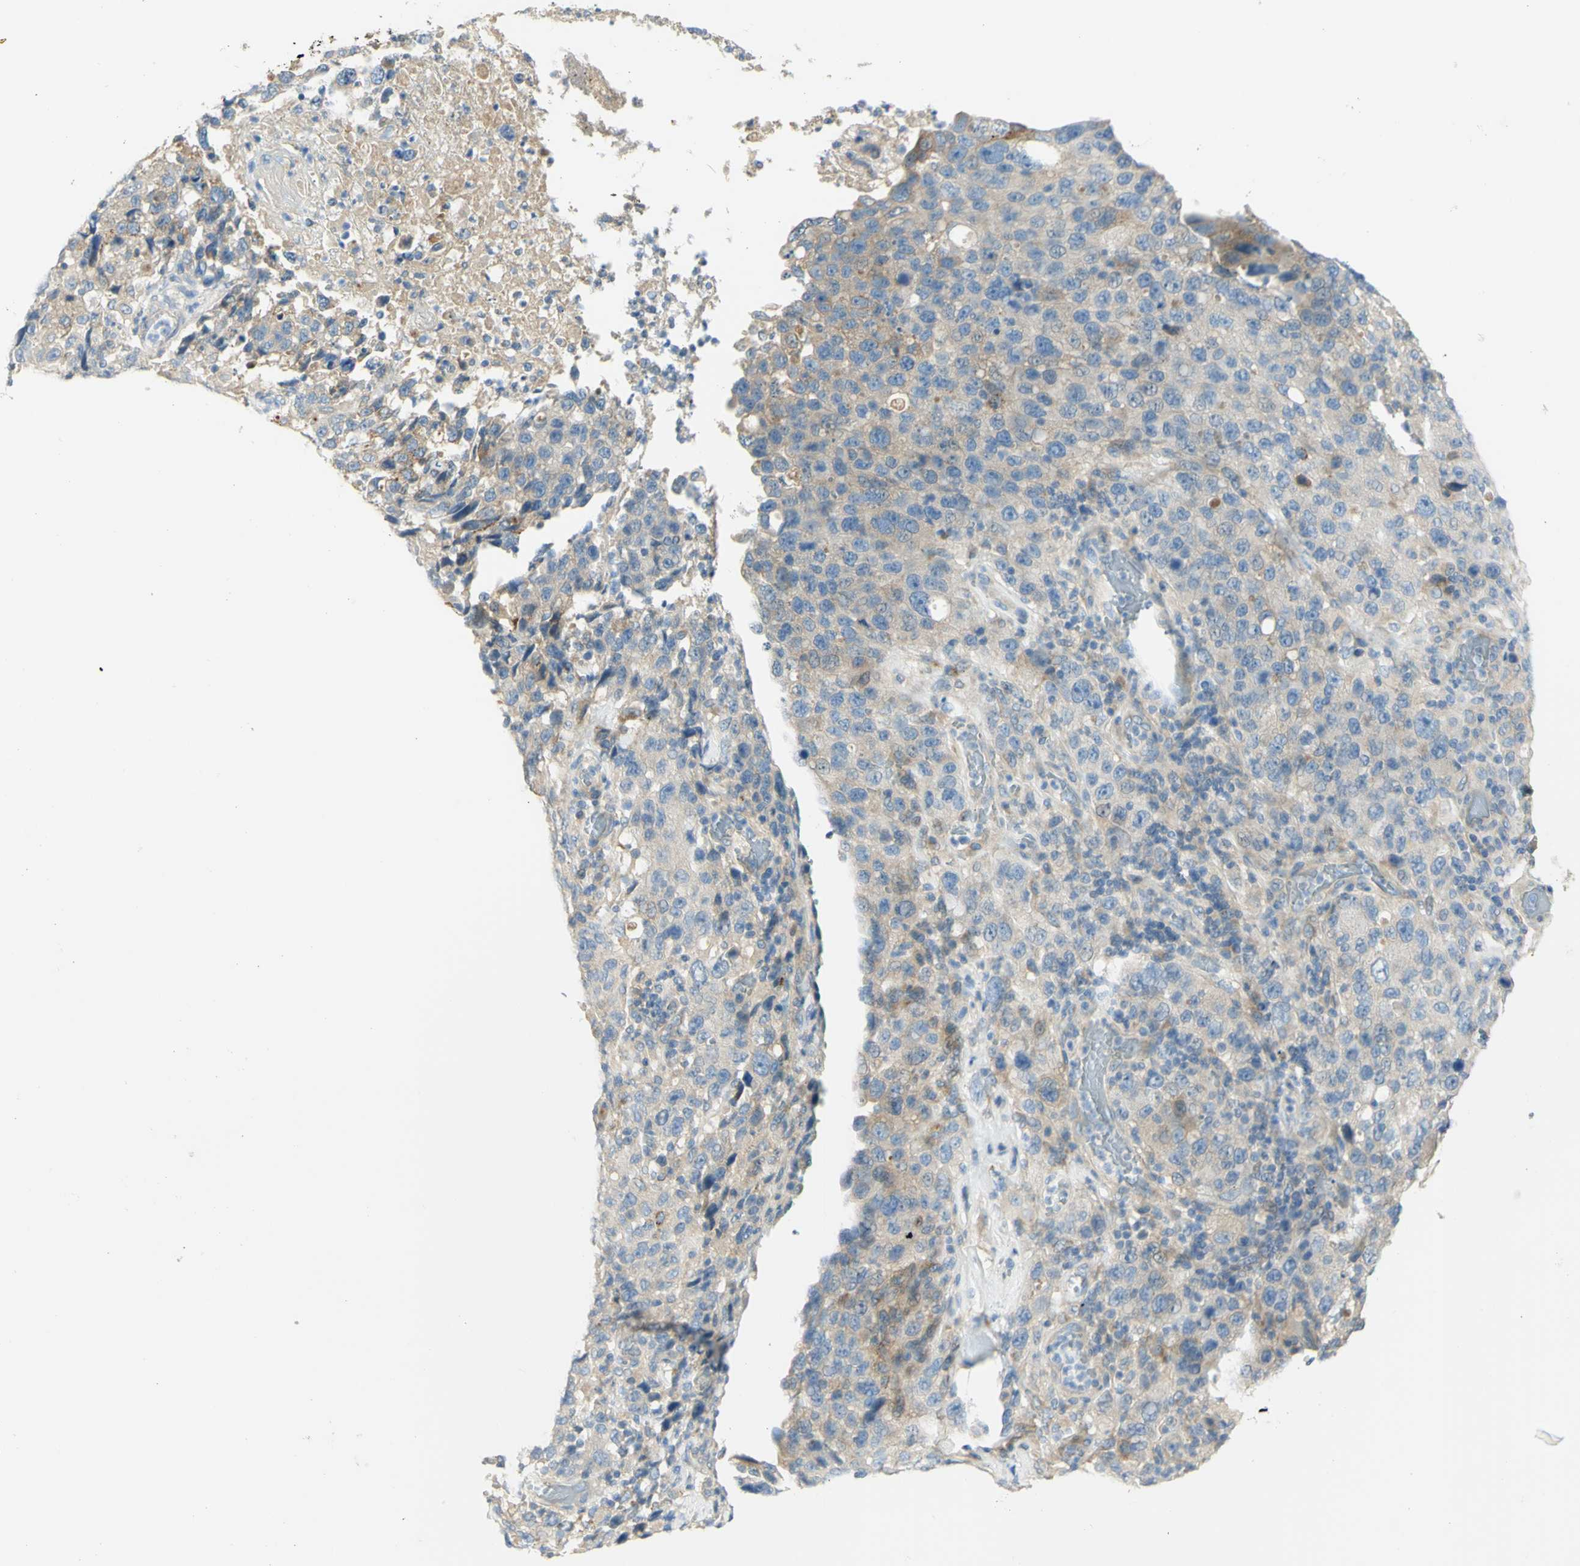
{"staining": {"intensity": "weak", "quantity": "25%-75%", "location": "cytoplasmic/membranous"}, "tissue": "stomach cancer", "cell_type": "Tumor cells", "image_type": "cancer", "snomed": [{"axis": "morphology", "description": "Normal tissue, NOS"}, {"axis": "morphology", "description": "Adenocarcinoma, NOS"}, {"axis": "topography", "description": "Stomach"}], "caption": "Immunohistochemistry (IHC) micrograph of neoplastic tissue: human stomach cancer (adenocarcinoma) stained using IHC reveals low levels of weak protein expression localized specifically in the cytoplasmic/membranous of tumor cells, appearing as a cytoplasmic/membranous brown color.", "gene": "GCNT3", "patient": {"sex": "male", "age": 48}}